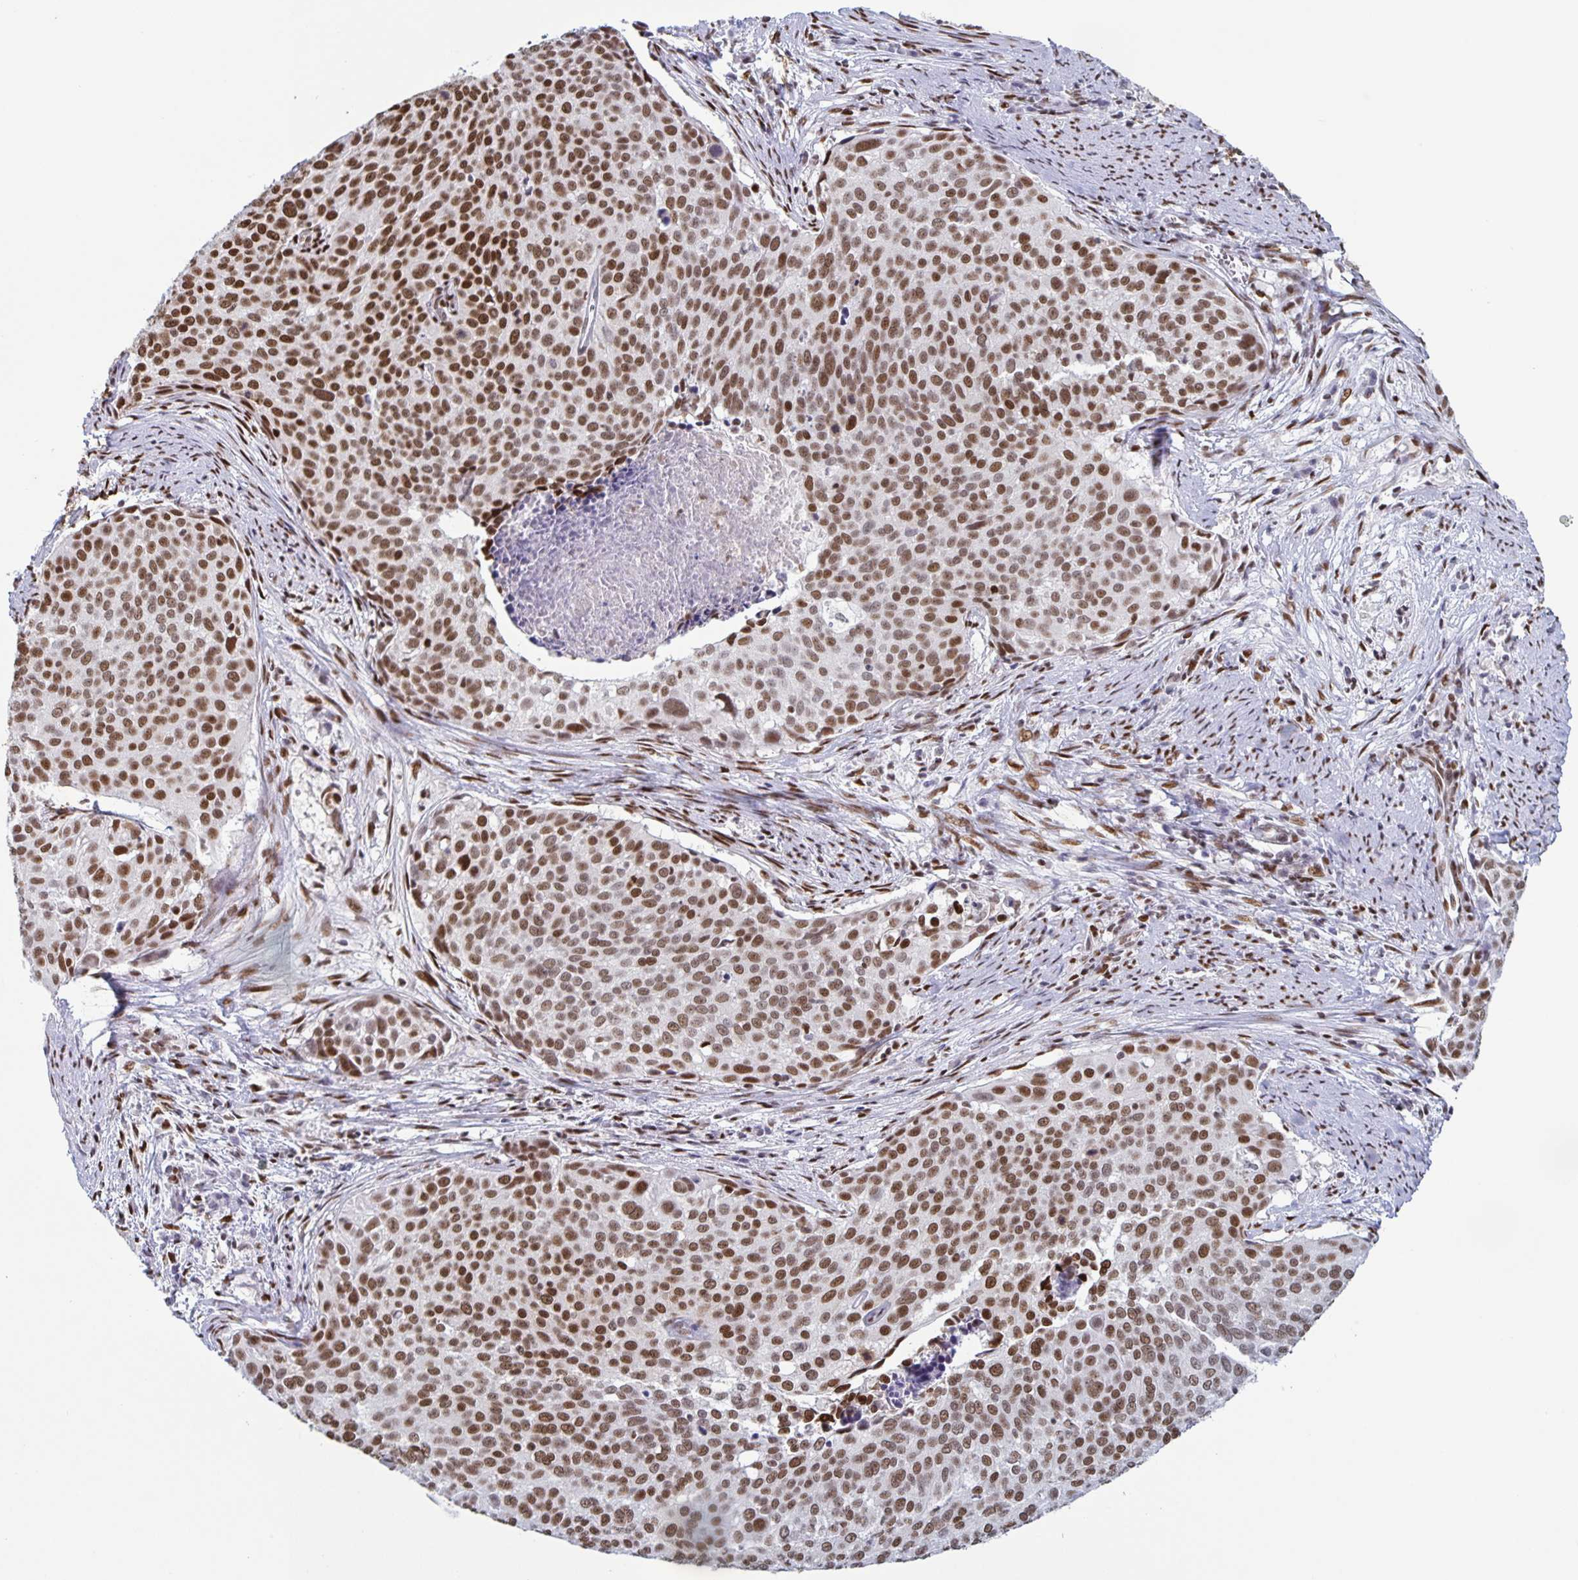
{"staining": {"intensity": "moderate", "quantity": ">75%", "location": "nuclear"}, "tissue": "cervical cancer", "cell_type": "Tumor cells", "image_type": "cancer", "snomed": [{"axis": "morphology", "description": "Squamous cell carcinoma, NOS"}, {"axis": "topography", "description": "Cervix"}], "caption": "A brown stain highlights moderate nuclear staining of a protein in human cervical squamous cell carcinoma tumor cells. The staining was performed using DAB, with brown indicating positive protein expression. Nuclei are stained blue with hematoxylin.", "gene": "JUND", "patient": {"sex": "female", "age": 39}}